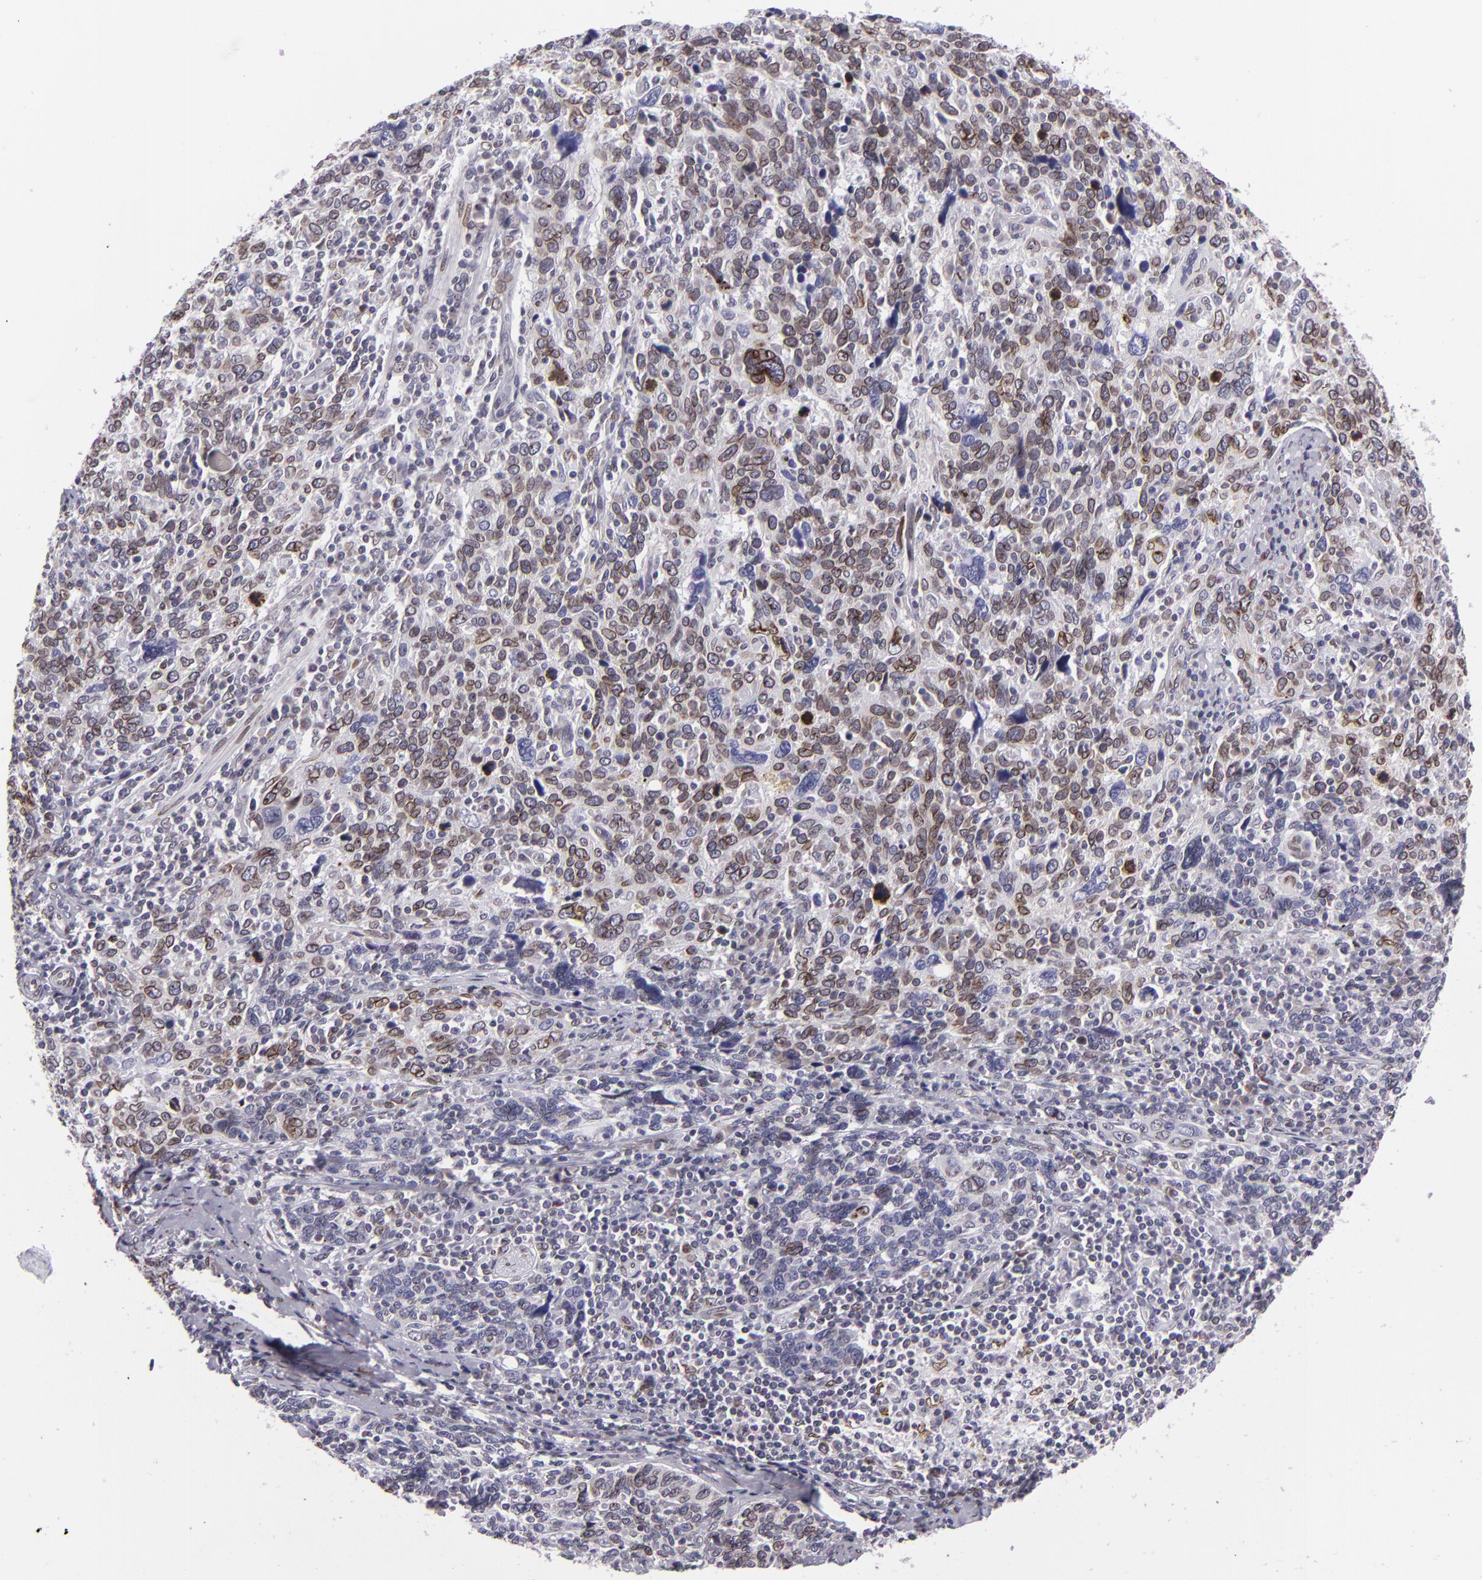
{"staining": {"intensity": "moderate", "quantity": "25%-75%", "location": "nuclear"}, "tissue": "cervical cancer", "cell_type": "Tumor cells", "image_type": "cancer", "snomed": [{"axis": "morphology", "description": "Squamous cell carcinoma, NOS"}, {"axis": "topography", "description": "Cervix"}], "caption": "About 25%-75% of tumor cells in cervical squamous cell carcinoma show moderate nuclear protein expression as visualized by brown immunohistochemical staining.", "gene": "EMD", "patient": {"sex": "female", "age": 41}}